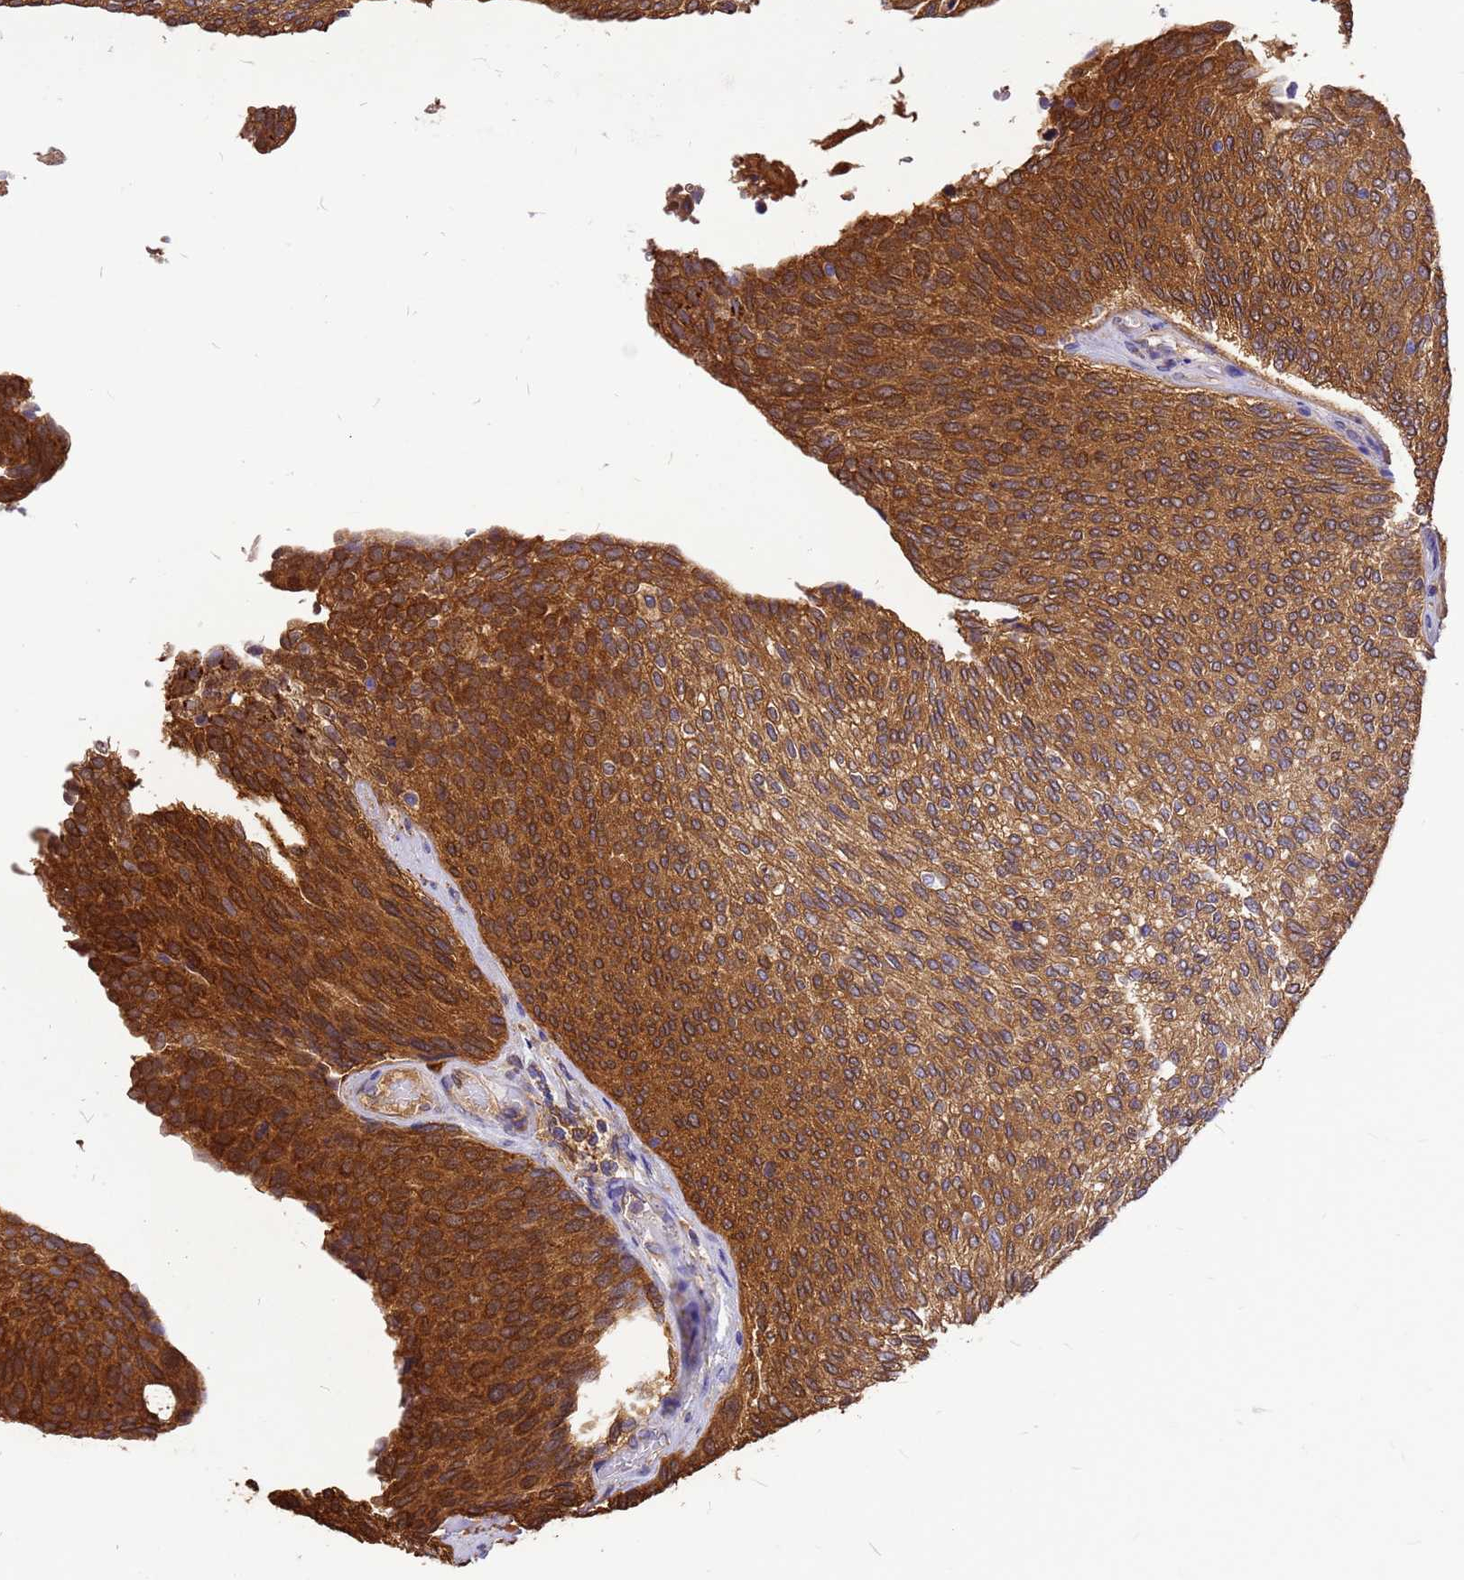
{"staining": {"intensity": "moderate", "quantity": ">75%", "location": "cytoplasmic/membranous"}, "tissue": "urothelial cancer", "cell_type": "Tumor cells", "image_type": "cancer", "snomed": [{"axis": "morphology", "description": "Urothelial carcinoma, Low grade"}, {"axis": "topography", "description": "Urinary bladder"}], "caption": "The immunohistochemical stain labels moderate cytoplasmic/membranous expression in tumor cells of low-grade urothelial carcinoma tissue. (brown staining indicates protein expression, while blue staining denotes nuclei).", "gene": "GID4", "patient": {"sex": "female", "age": 79}}